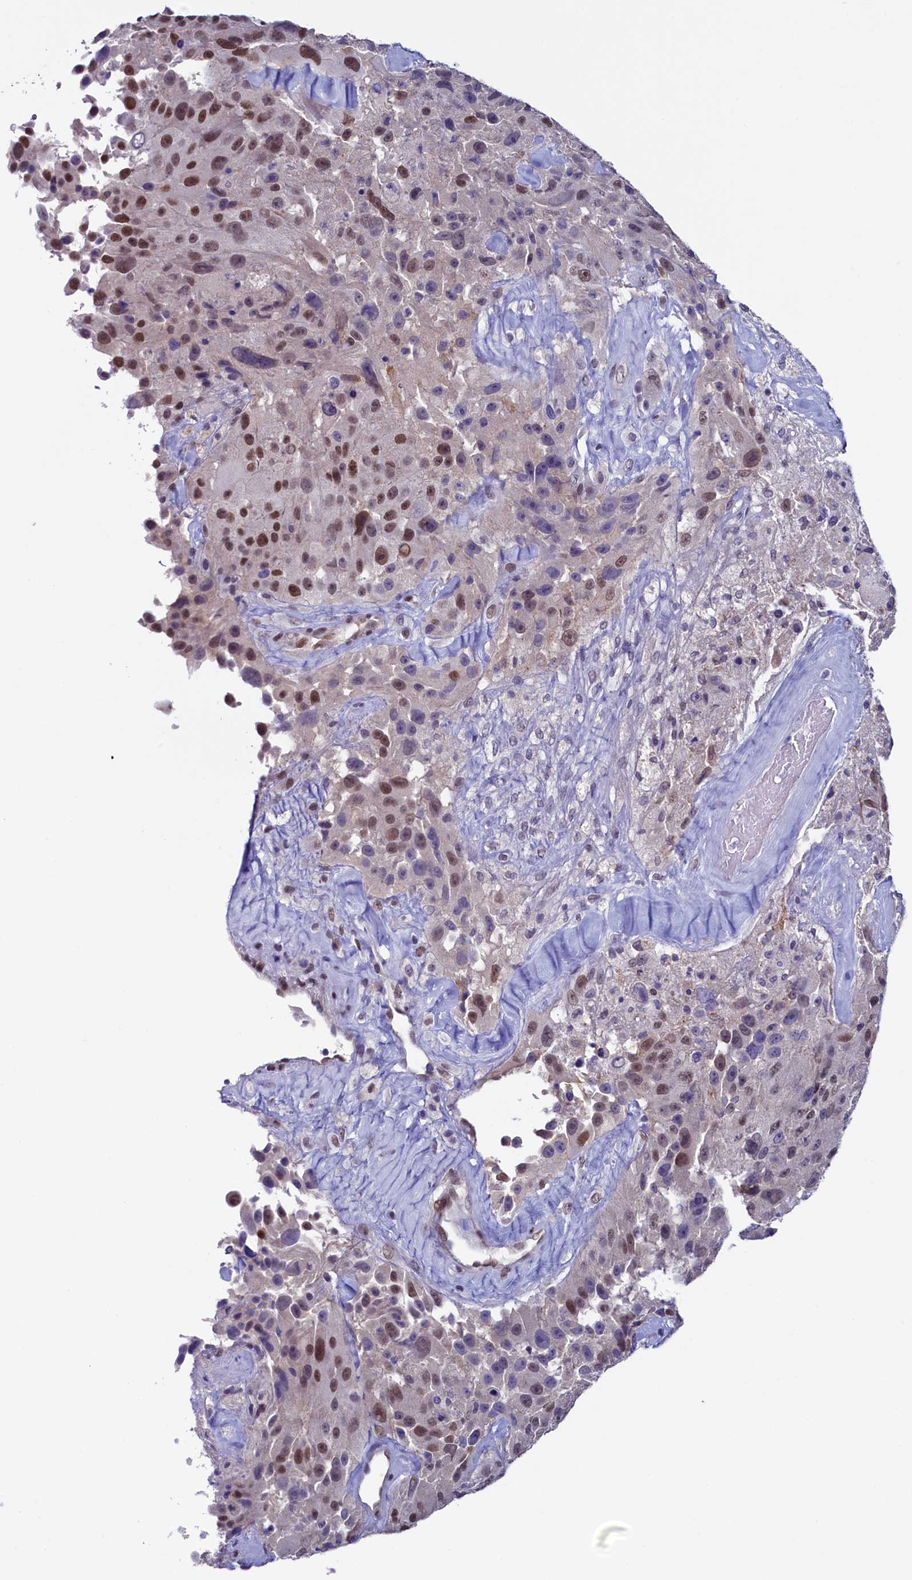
{"staining": {"intensity": "moderate", "quantity": "25%-75%", "location": "nuclear"}, "tissue": "melanoma", "cell_type": "Tumor cells", "image_type": "cancer", "snomed": [{"axis": "morphology", "description": "Malignant melanoma, Metastatic site"}, {"axis": "topography", "description": "Lymph node"}], "caption": "The immunohistochemical stain highlights moderate nuclear positivity in tumor cells of malignant melanoma (metastatic site) tissue. (IHC, brightfield microscopy, high magnification).", "gene": "FLYWCH2", "patient": {"sex": "male", "age": 62}}